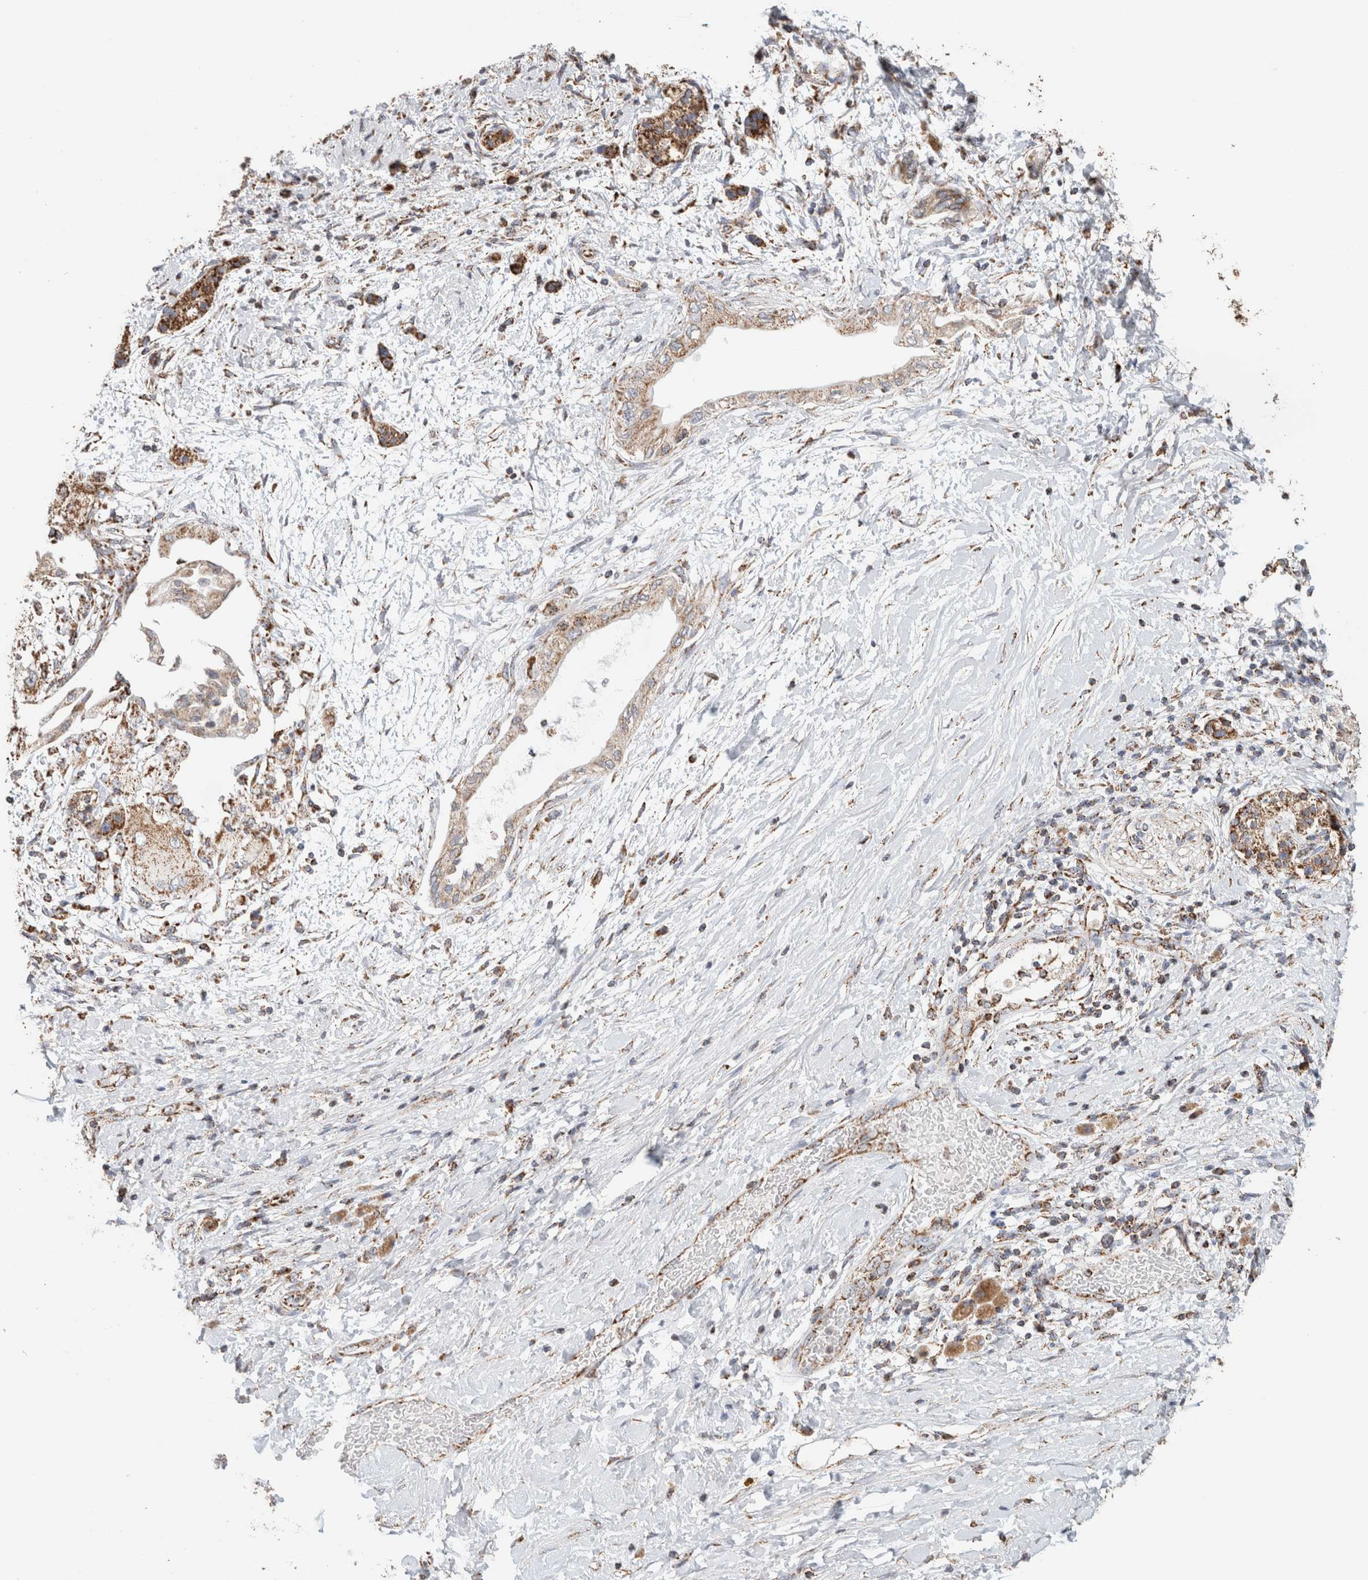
{"staining": {"intensity": "moderate", "quantity": ">75%", "location": "cytoplasmic/membranous"}, "tissue": "pancreatic cancer", "cell_type": "Tumor cells", "image_type": "cancer", "snomed": [{"axis": "morphology", "description": "Normal tissue, NOS"}, {"axis": "morphology", "description": "Adenocarcinoma, NOS"}, {"axis": "topography", "description": "Pancreas"}, {"axis": "topography", "description": "Duodenum"}], "caption": "Adenocarcinoma (pancreatic) stained for a protein (brown) displays moderate cytoplasmic/membranous positive positivity in about >75% of tumor cells.", "gene": "C1QBP", "patient": {"sex": "female", "age": 60}}